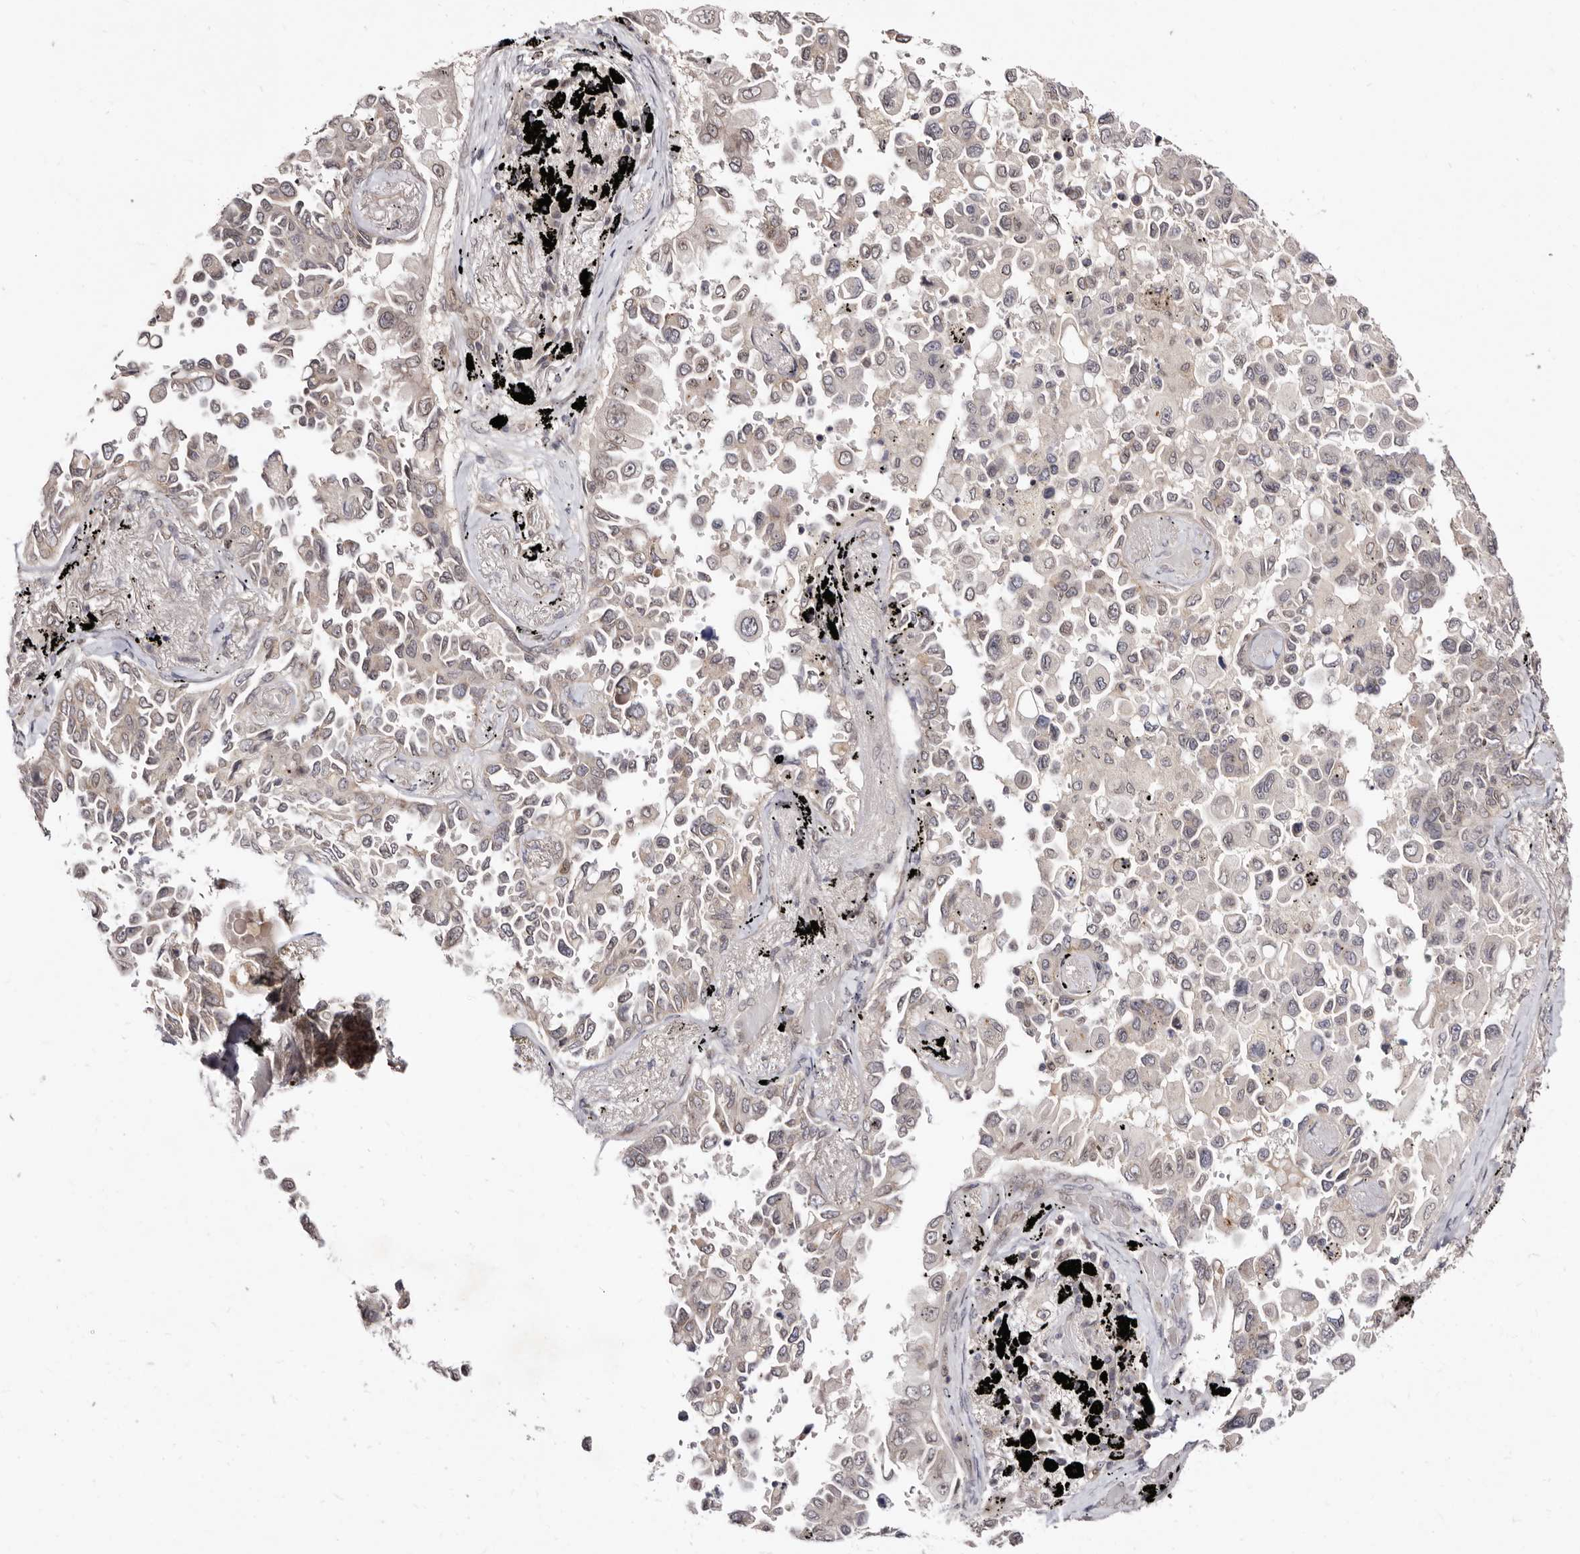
{"staining": {"intensity": "weak", "quantity": "25%-75%", "location": "nuclear"}, "tissue": "lung cancer", "cell_type": "Tumor cells", "image_type": "cancer", "snomed": [{"axis": "morphology", "description": "Adenocarcinoma, NOS"}, {"axis": "topography", "description": "Lung"}], "caption": "Weak nuclear staining is appreciated in approximately 25%-75% of tumor cells in adenocarcinoma (lung).", "gene": "LCORL", "patient": {"sex": "female", "age": 67}}